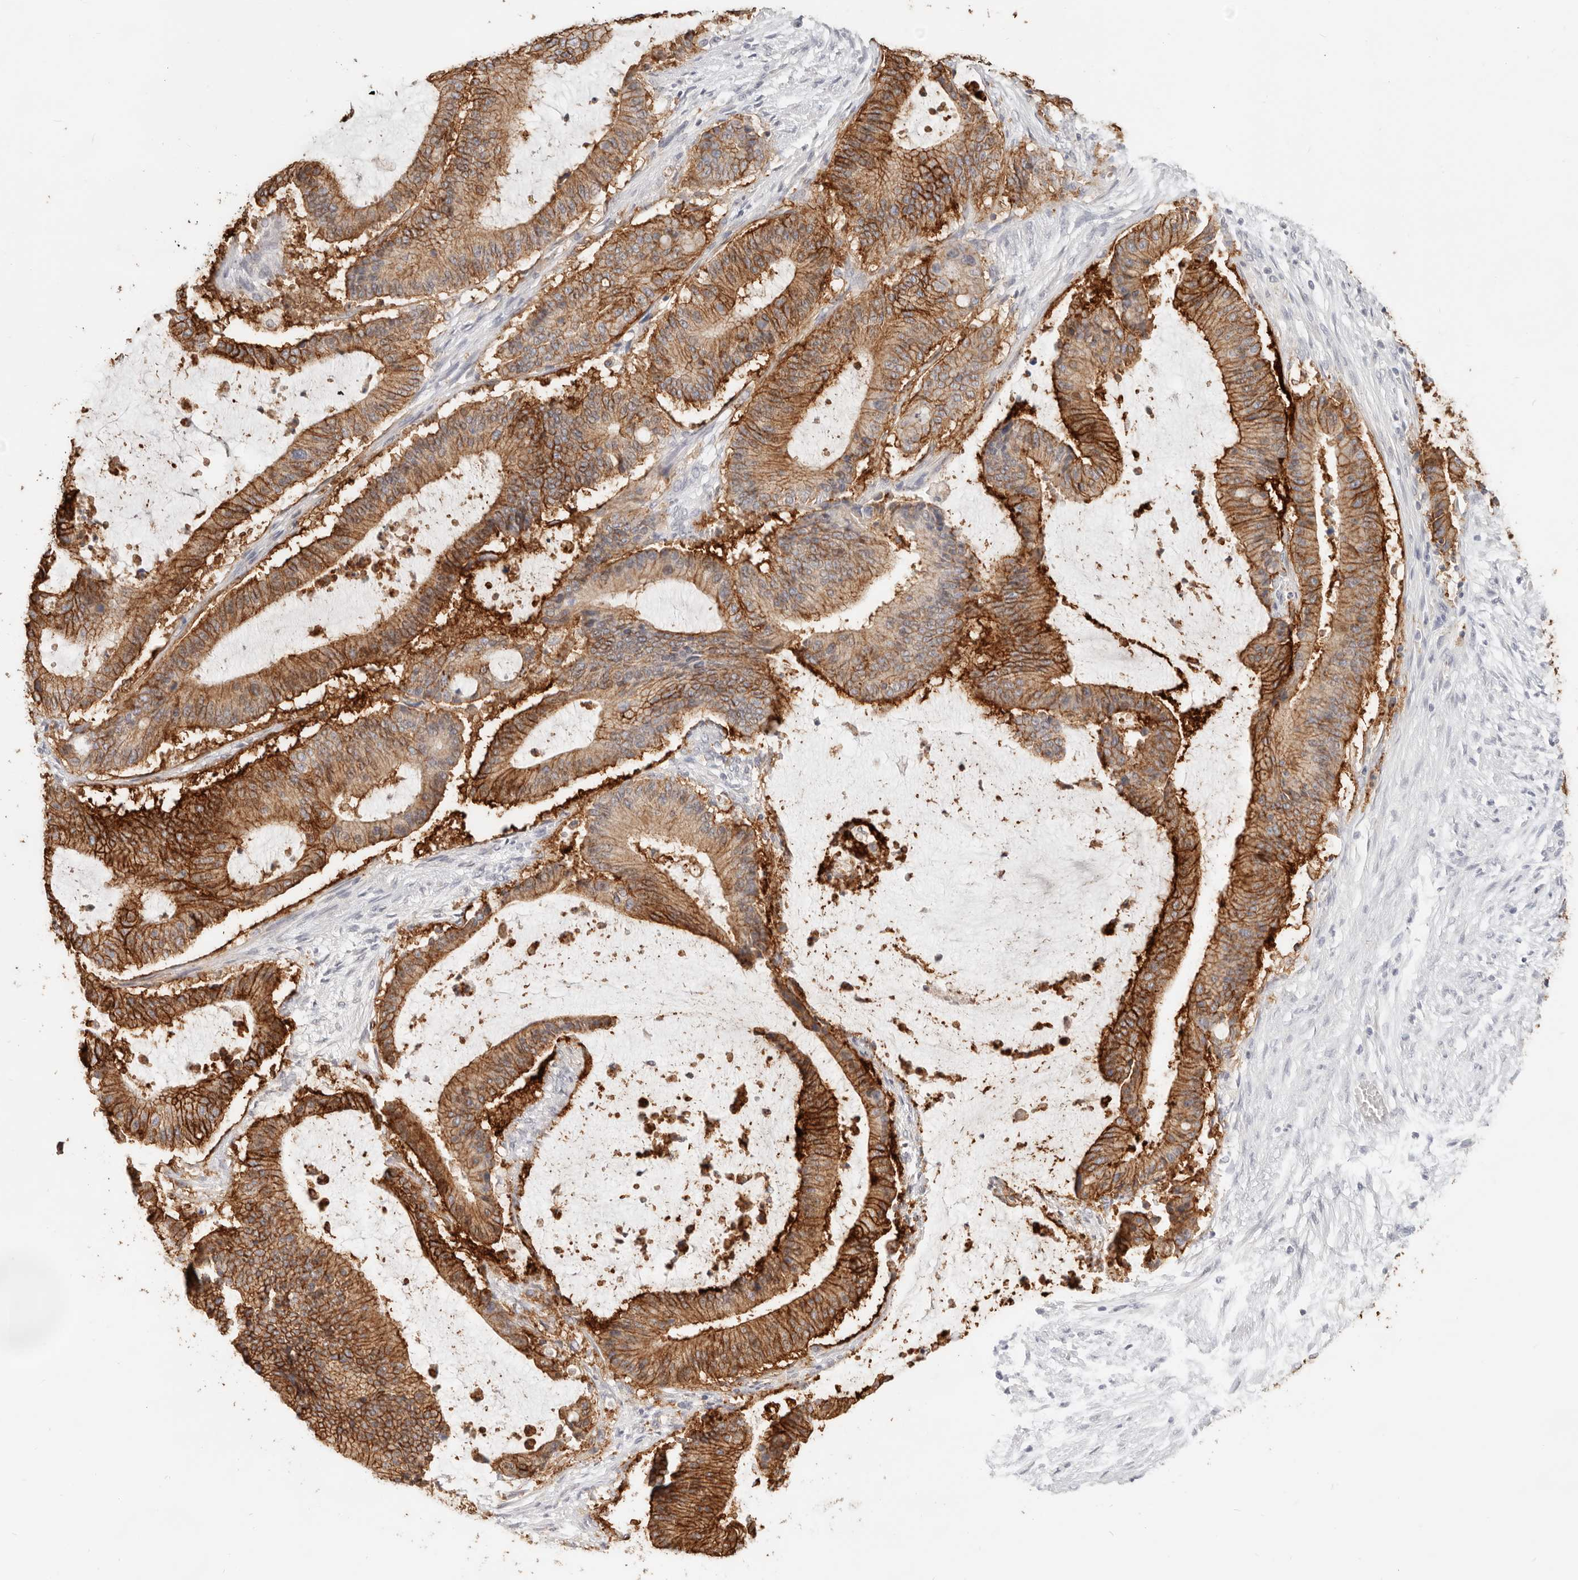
{"staining": {"intensity": "strong", "quantity": ">75%", "location": "cytoplasmic/membranous"}, "tissue": "liver cancer", "cell_type": "Tumor cells", "image_type": "cancer", "snomed": [{"axis": "morphology", "description": "Normal tissue, NOS"}, {"axis": "morphology", "description": "Cholangiocarcinoma"}, {"axis": "topography", "description": "Liver"}, {"axis": "topography", "description": "Peripheral nerve tissue"}], "caption": "An image of human liver cholangiocarcinoma stained for a protein demonstrates strong cytoplasmic/membranous brown staining in tumor cells.", "gene": "EPCAM", "patient": {"sex": "female", "age": 73}}